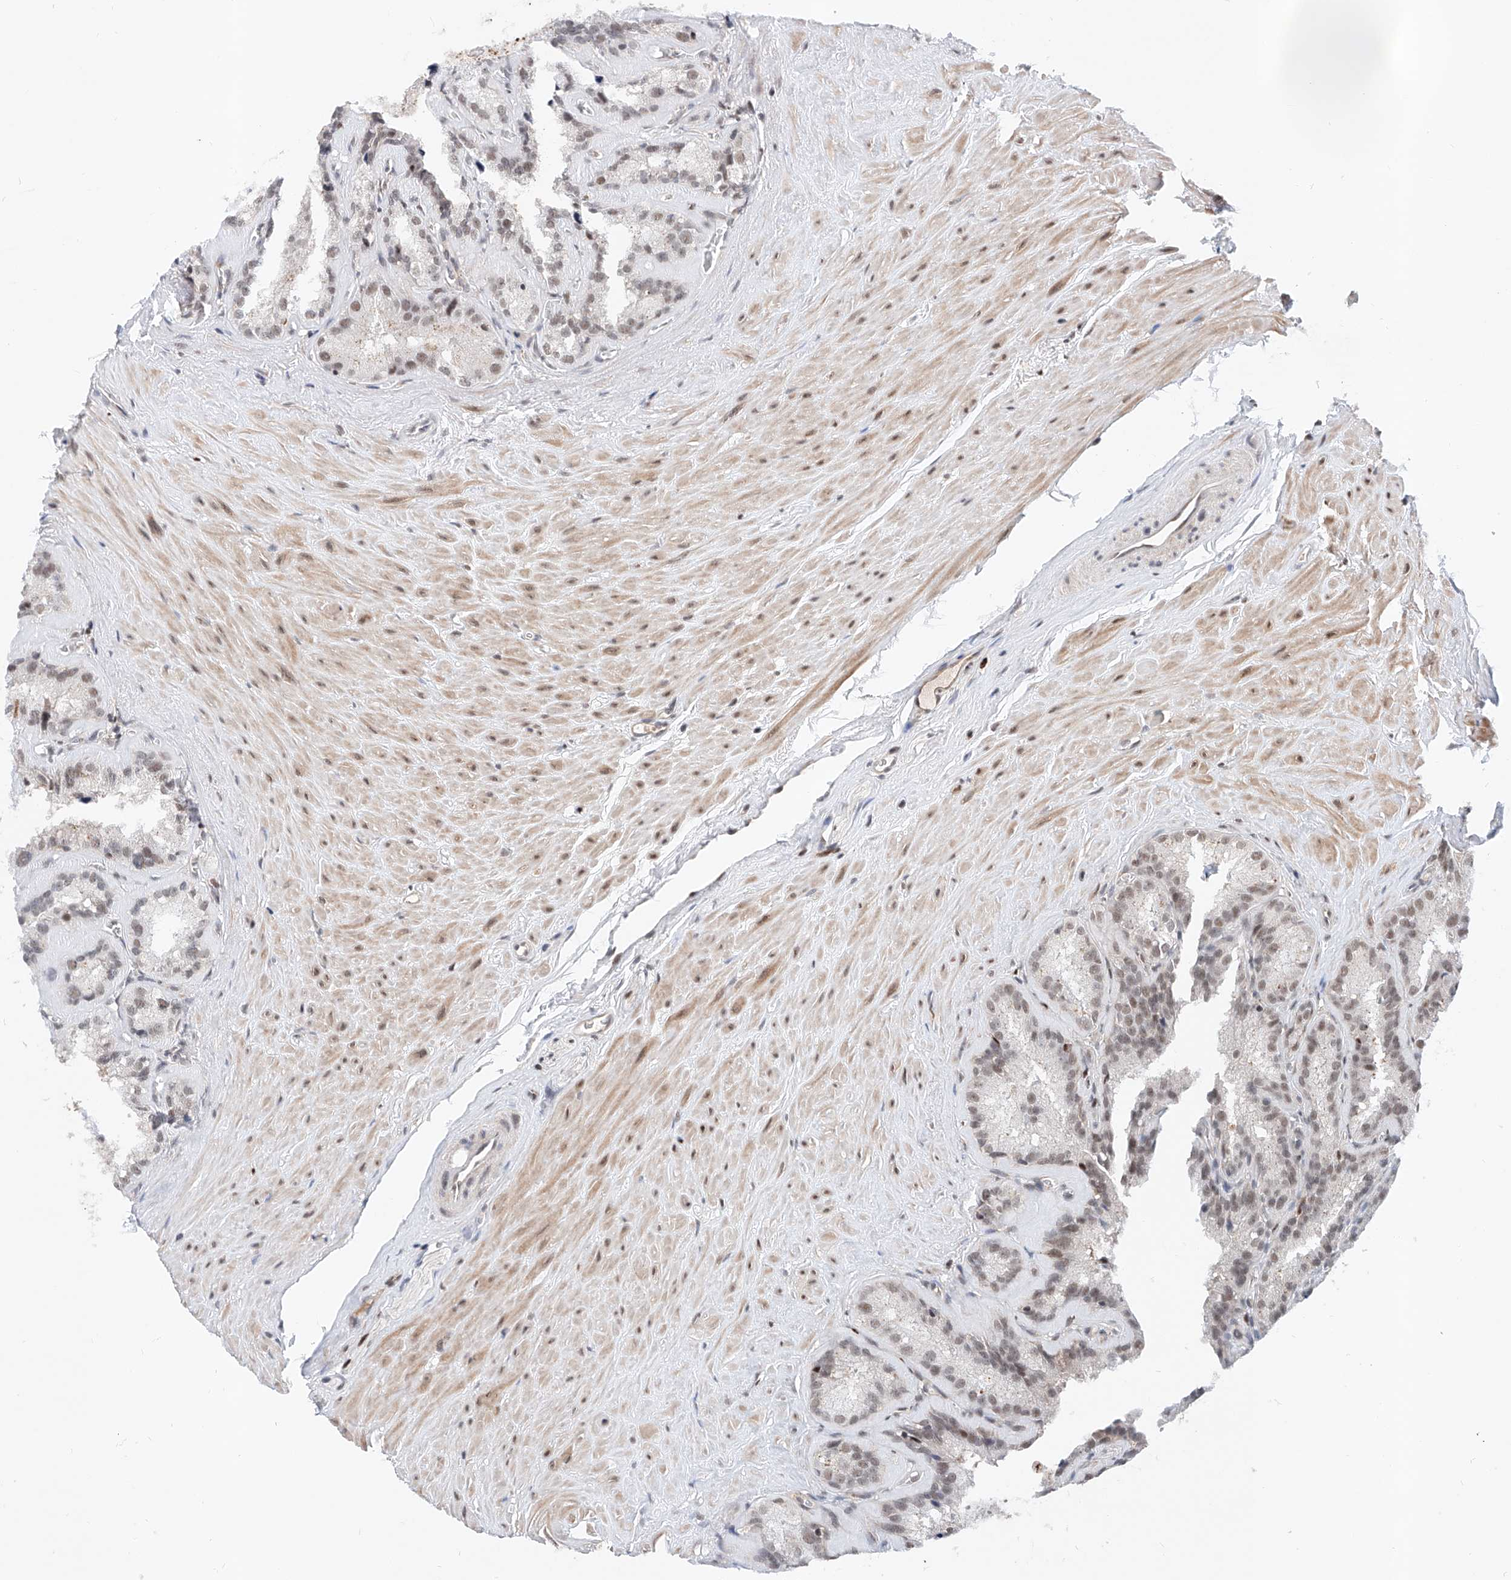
{"staining": {"intensity": "weak", "quantity": "25%-75%", "location": "nuclear"}, "tissue": "seminal vesicle", "cell_type": "Glandular cells", "image_type": "normal", "snomed": [{"axis": "morphology", "description": "Normal tissue, NOS"}, {"axis": "topography", "description": "Prostate"}, {"axis": "topography", "description": "Seminal veicle"}], "caption": "This is an image of IHC staining of unremarkable seminal vesicle, which shows weak expression in the nuclear of glandular cells.", "gene": "SNRNP200", "patient": {"sex": "male", "age": 59}}